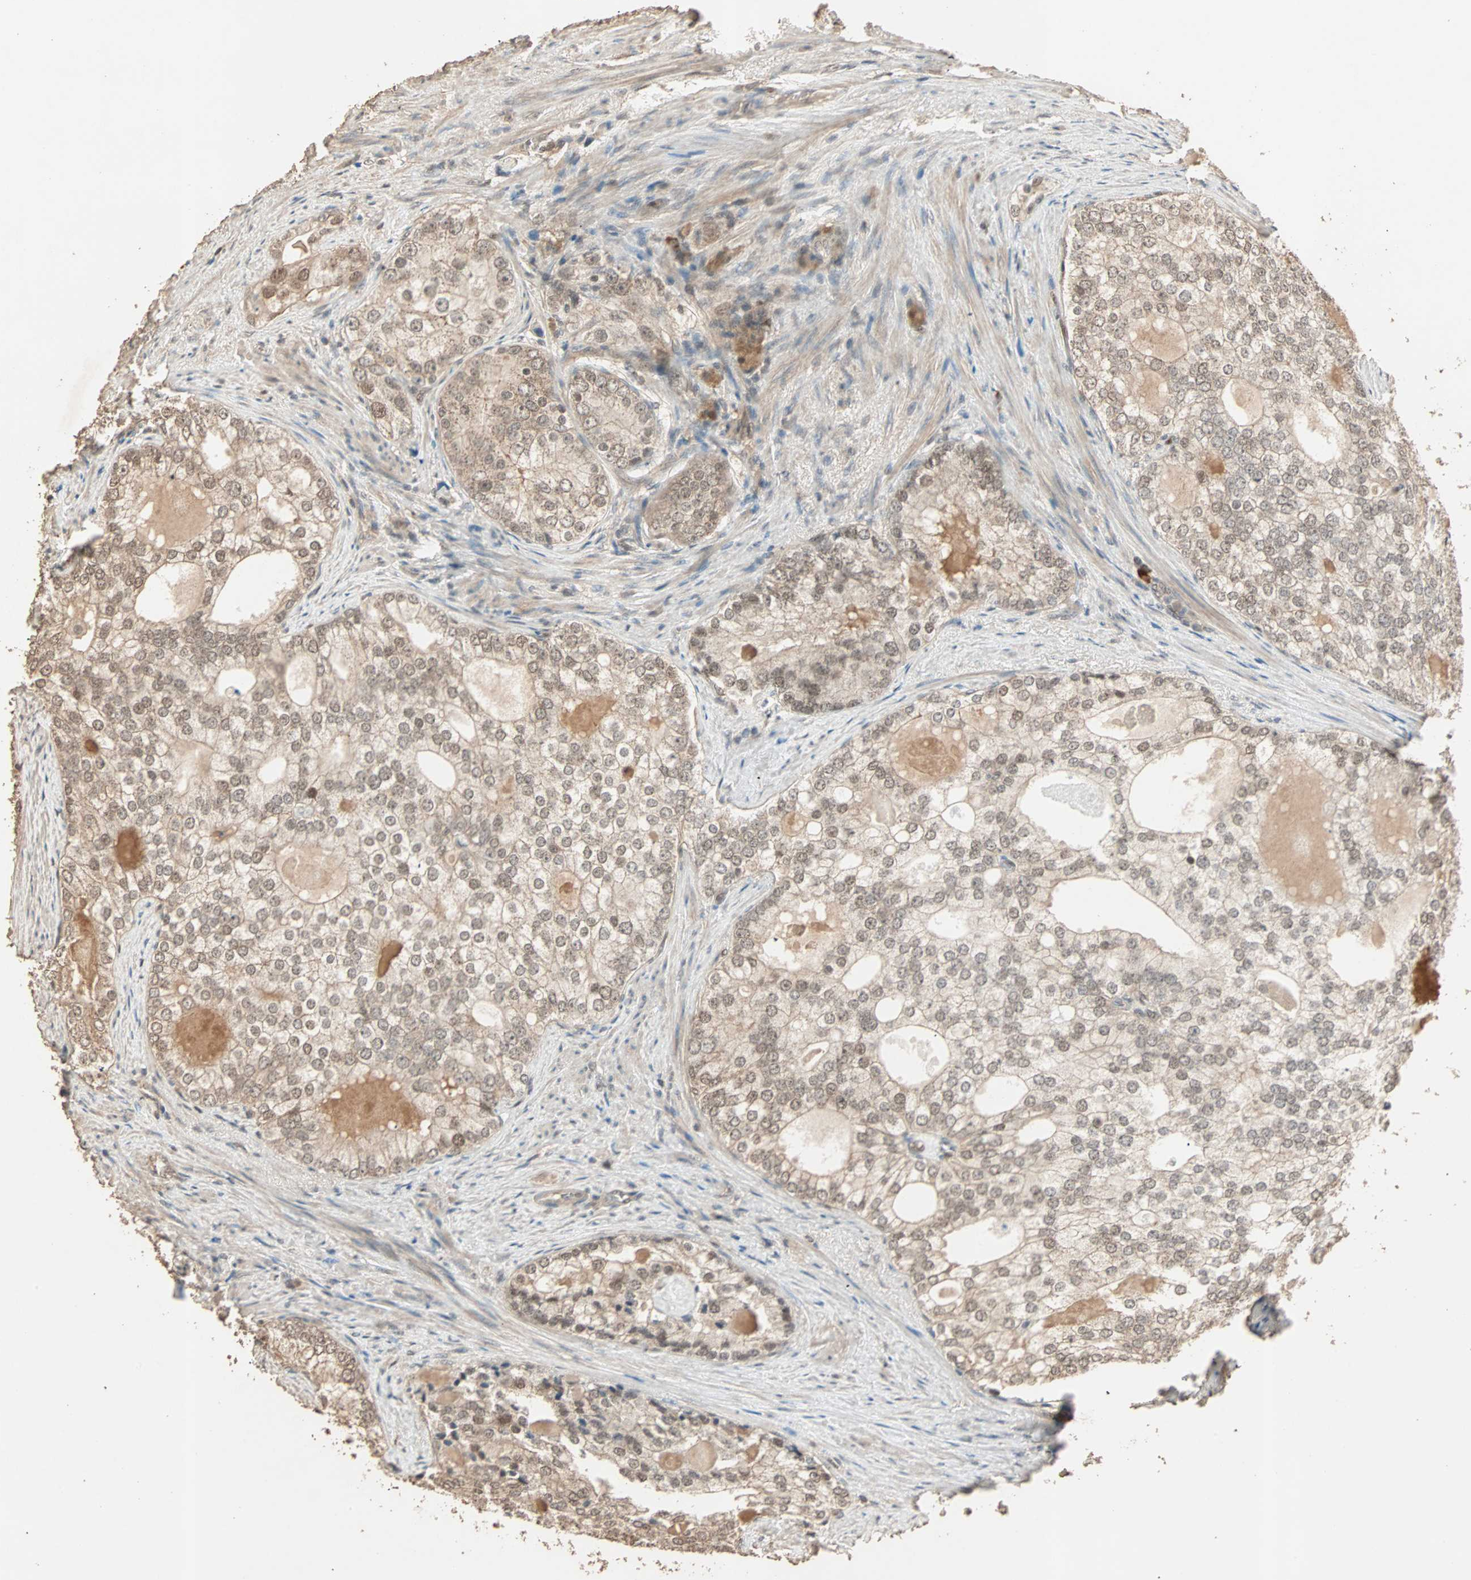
{"staining": {"intensity": "moderate", "quantity": ">75%", "location": "cytoplasmic/membranous,nuclear"}, "tissue": "prostate cancer", "cell_type": "Tumor cells", "image_type": "cancer", "snomed": [{"axis": "morphology", "description": "Adenocarcinoma, High grade"}, {"axis": "topography", "description": "Prostate"}], "caption": "Protein staining exhibits moderate cytoplasmic/membranous and nuclear staining in about >75% of tumor cells in prostate cancer. Nuclei are stained in blue.", "gene": "ZBTB33", "patient": {"sex": "male", "age": 66}}